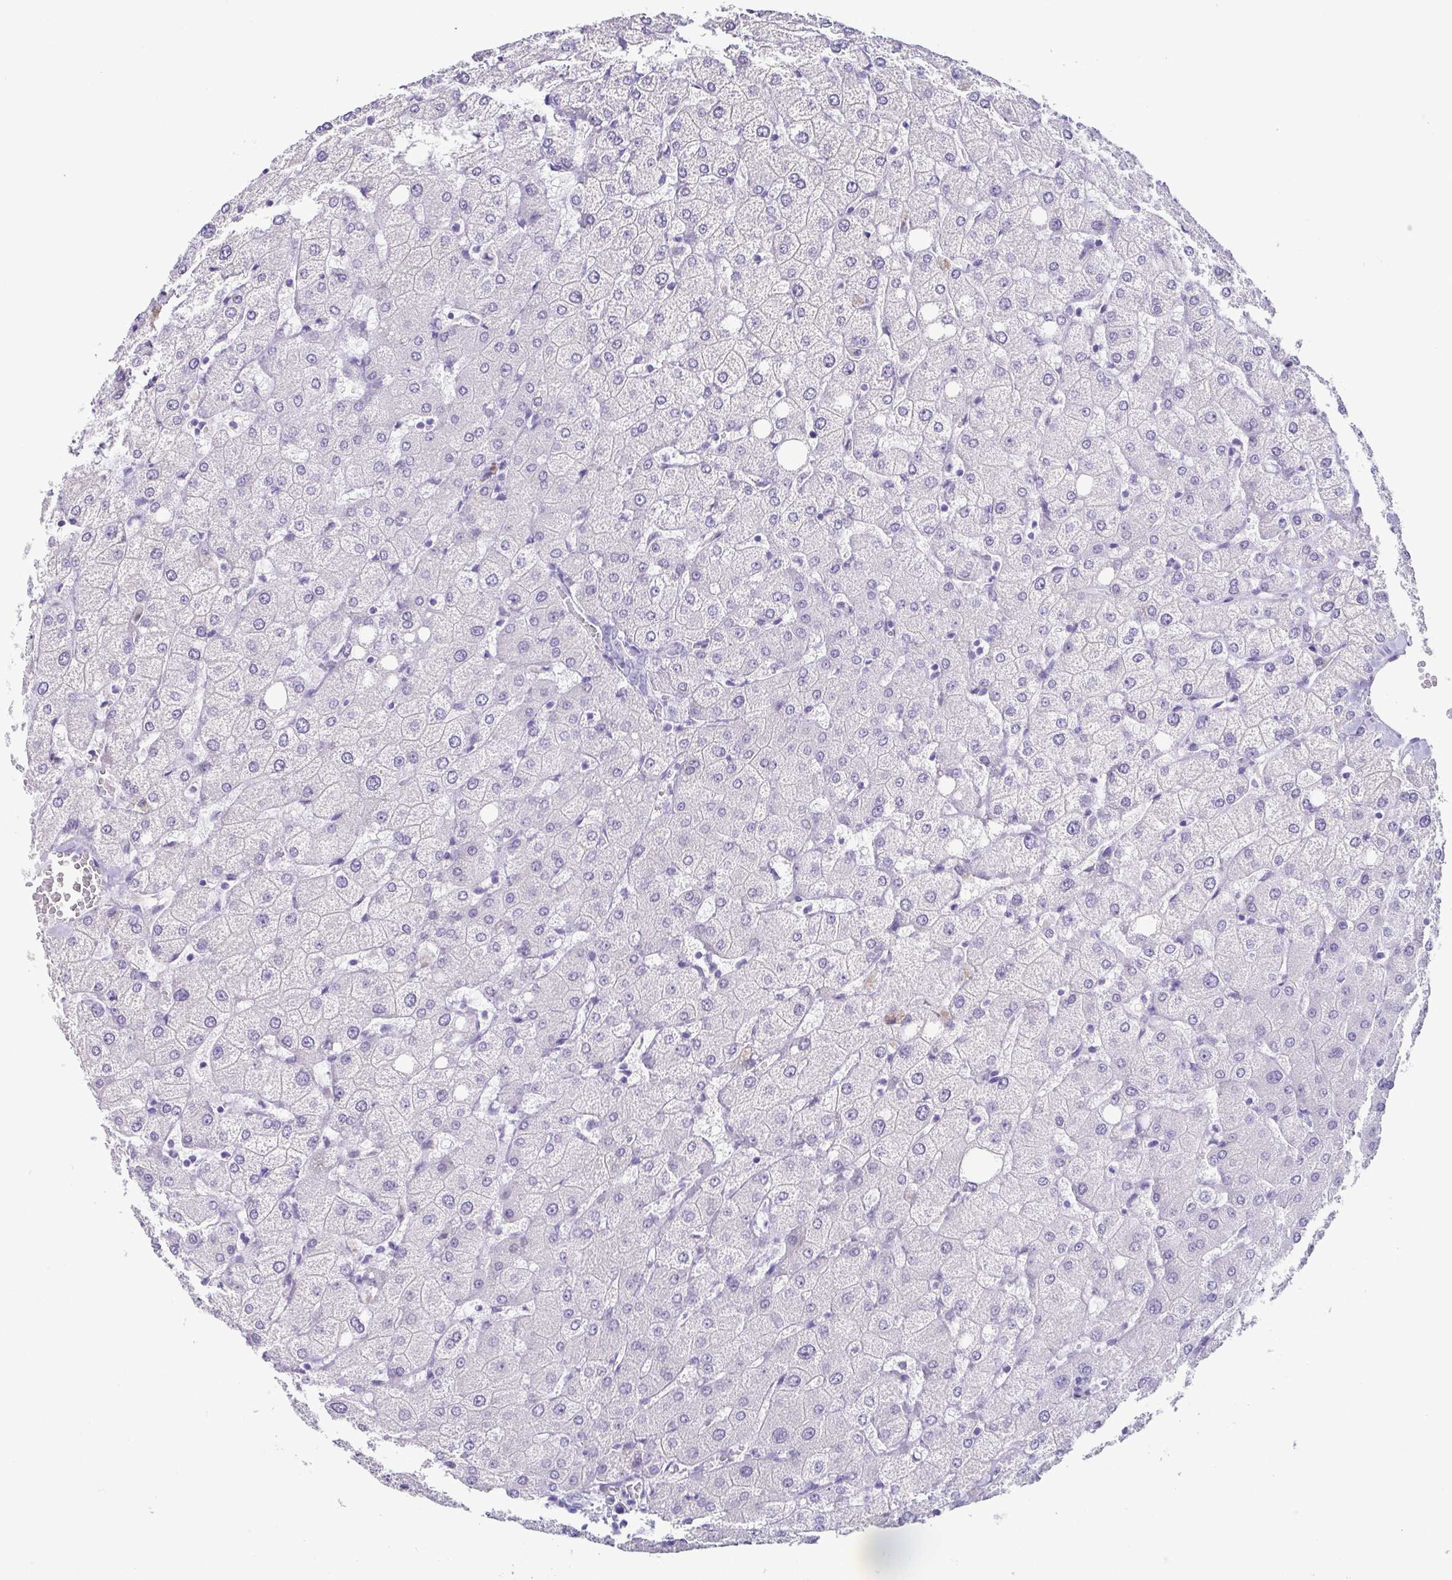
{"staining": {"intensity": "negative", "quantity": "none", "location": "none"}, "tissue": "liver", "cell_type": "Cholangiocytes", "image_type": "normal", "snomed": [{"axis": "morphology", "description": "Normal tissue, NOS"}, {"axis": "topography", "description": "Liver"}], "caption": "High power microscopy photomicrograph of an immunohistochemistry (IHC) histopathology image of normal liver, revealing no significant staining in cholangiocytes.", "gene": "ESX1", "patient": {"sex": "female", "age": 54}}